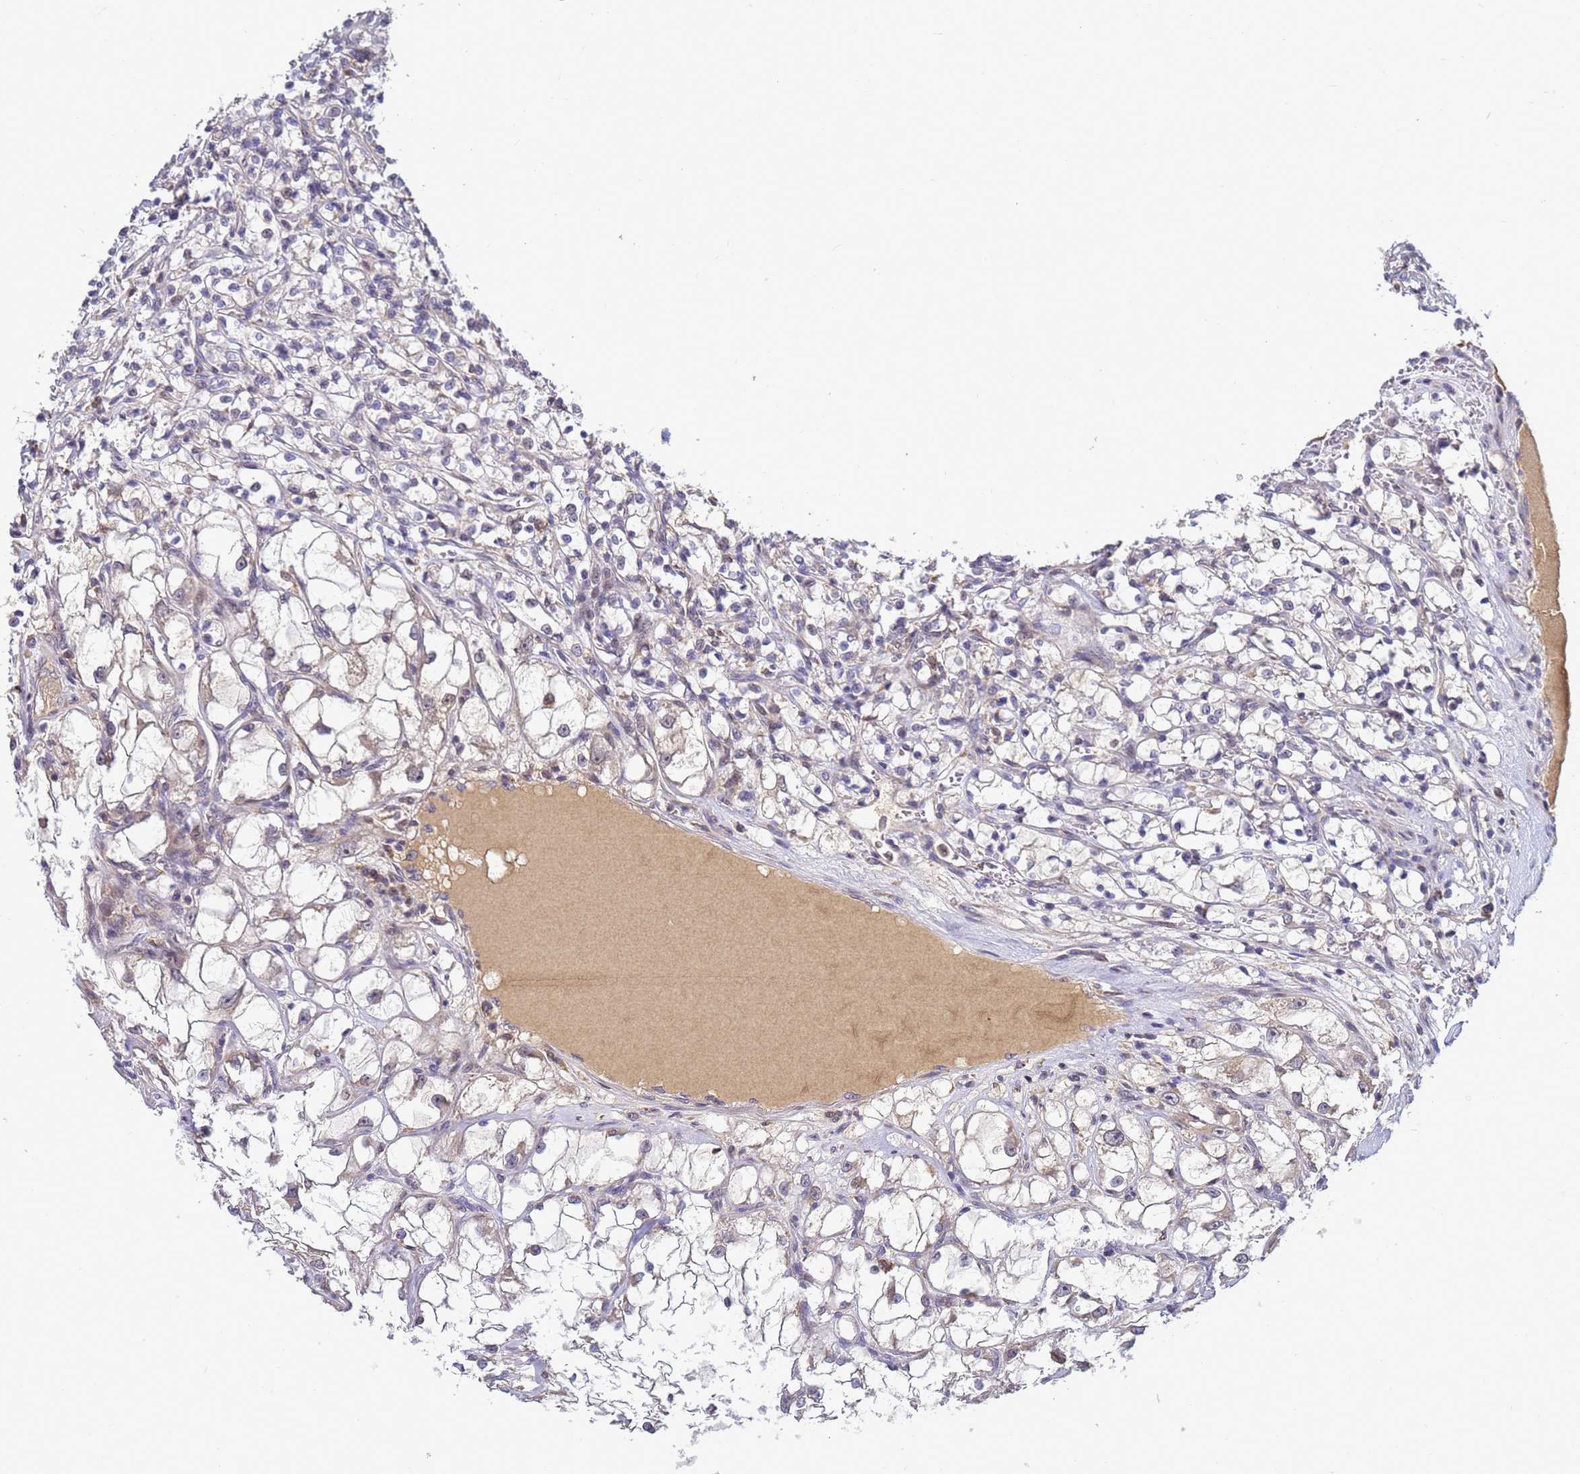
{"staining": {"intensity": "negative", "quantity": "none", "location": "none"}, "tissue": "renal cancer", "cell_type": "Tumor cells", "image_type": "cancer", "snomed": [{"axis": "morphology", "description": "Adenocarcinoma, NOS"}, {"axis": "topography", "description": "Kidney"}], "caption": "IHC image of human renal cancer stained for a protein (brown), which reveals no expression in tumor cells.", "gene": "TMEM74B", "patient": {"sex": "female", "age": 69}}